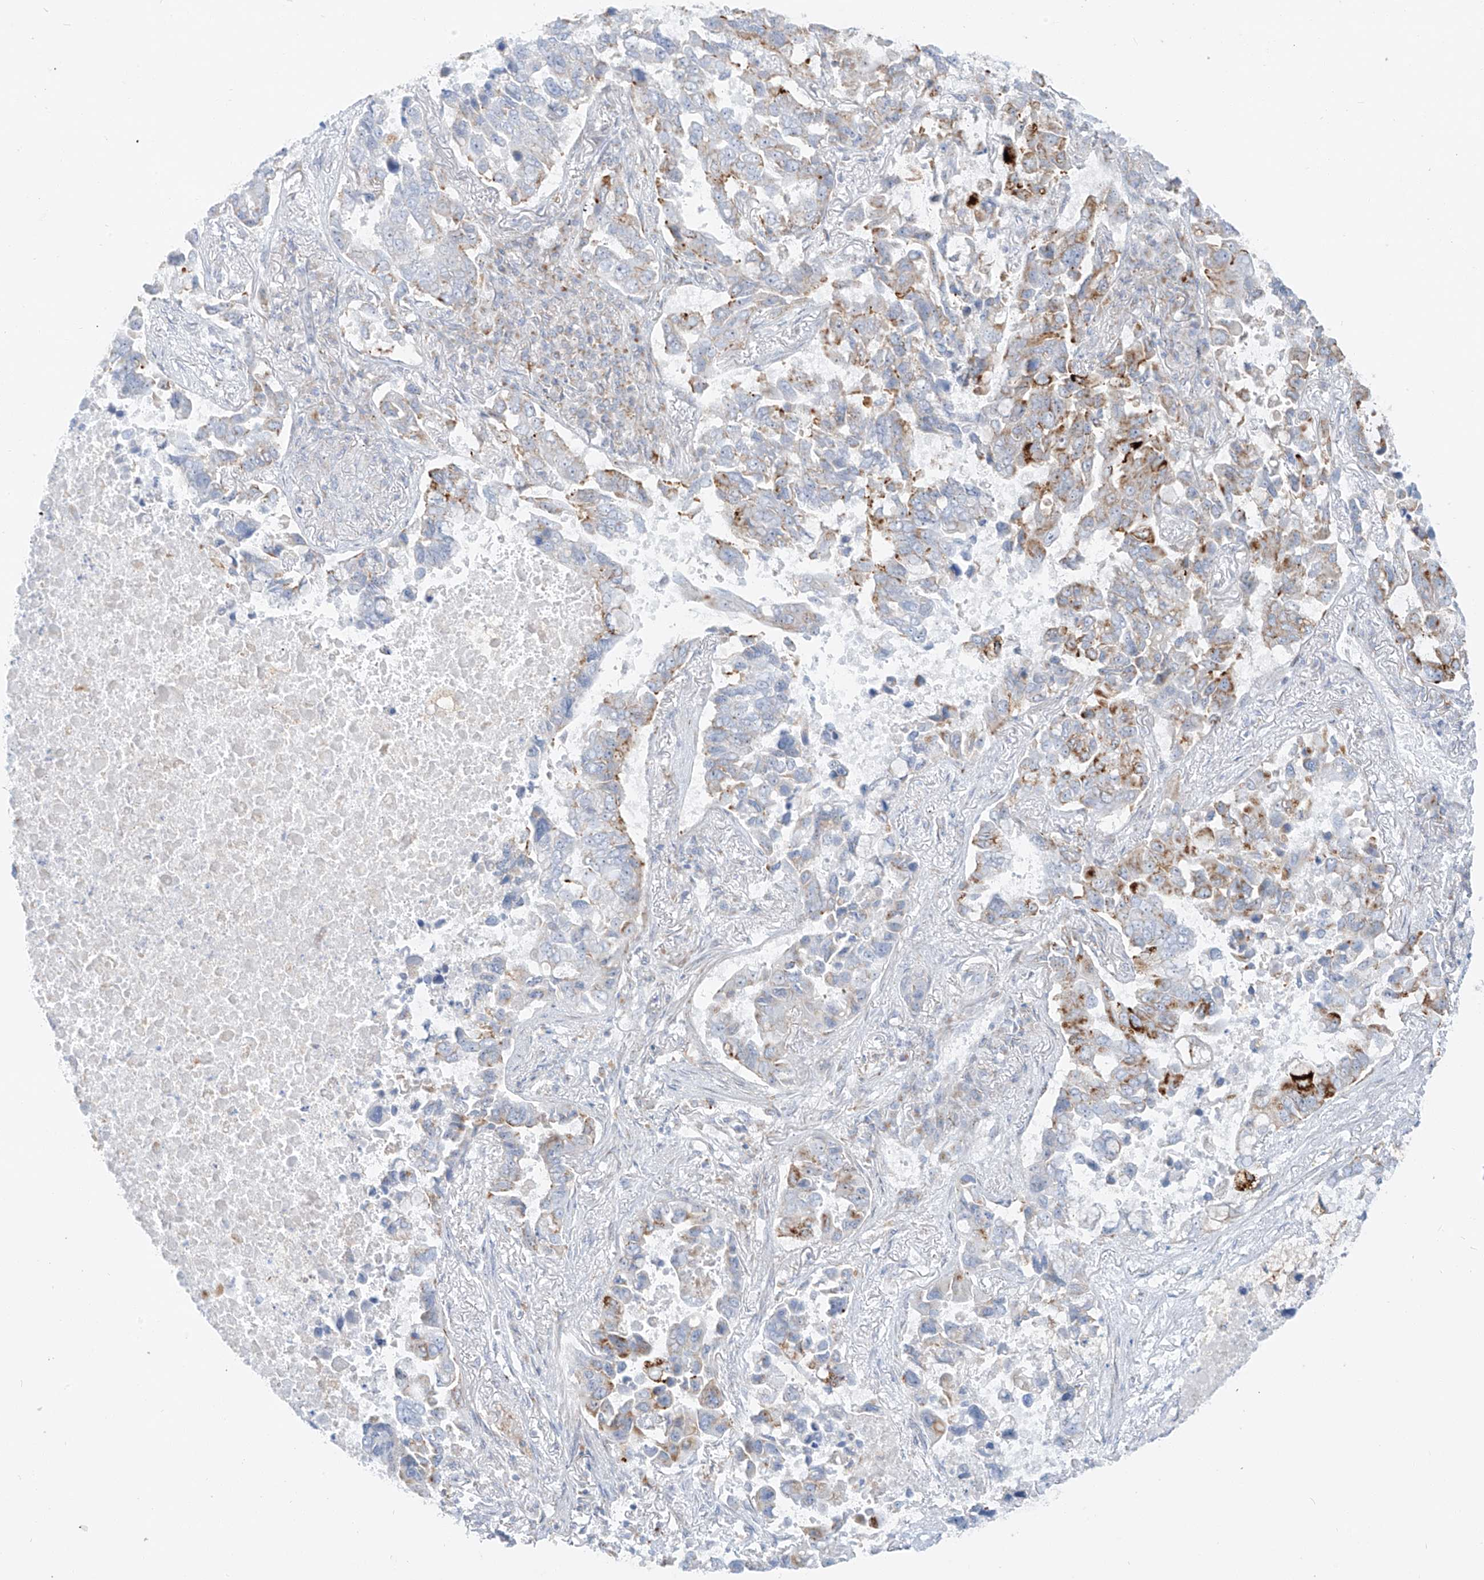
{"staining": {"intensity": "moderate", "quantity": "25%-75%", "location": "cytoplasmic/membranous"}, "tissue": "lung cancer", "cell_type": "Tumor cells", "image_type": "cancer", "snomed": [{"axis": "morphology", "description": "Adenocarcinoma, NOS"}, {"axis": "topography", "description": "Lung"}], "caption": "Moderate cytoplasmic/membranous positivity for a protein is seen in about 25%-75% of tumor cells of lung cancer (adenocarcinoma) using immunohistochemistry.", "gene": "SLC35F6", "patient": {"sex": "male", "age": 64}}